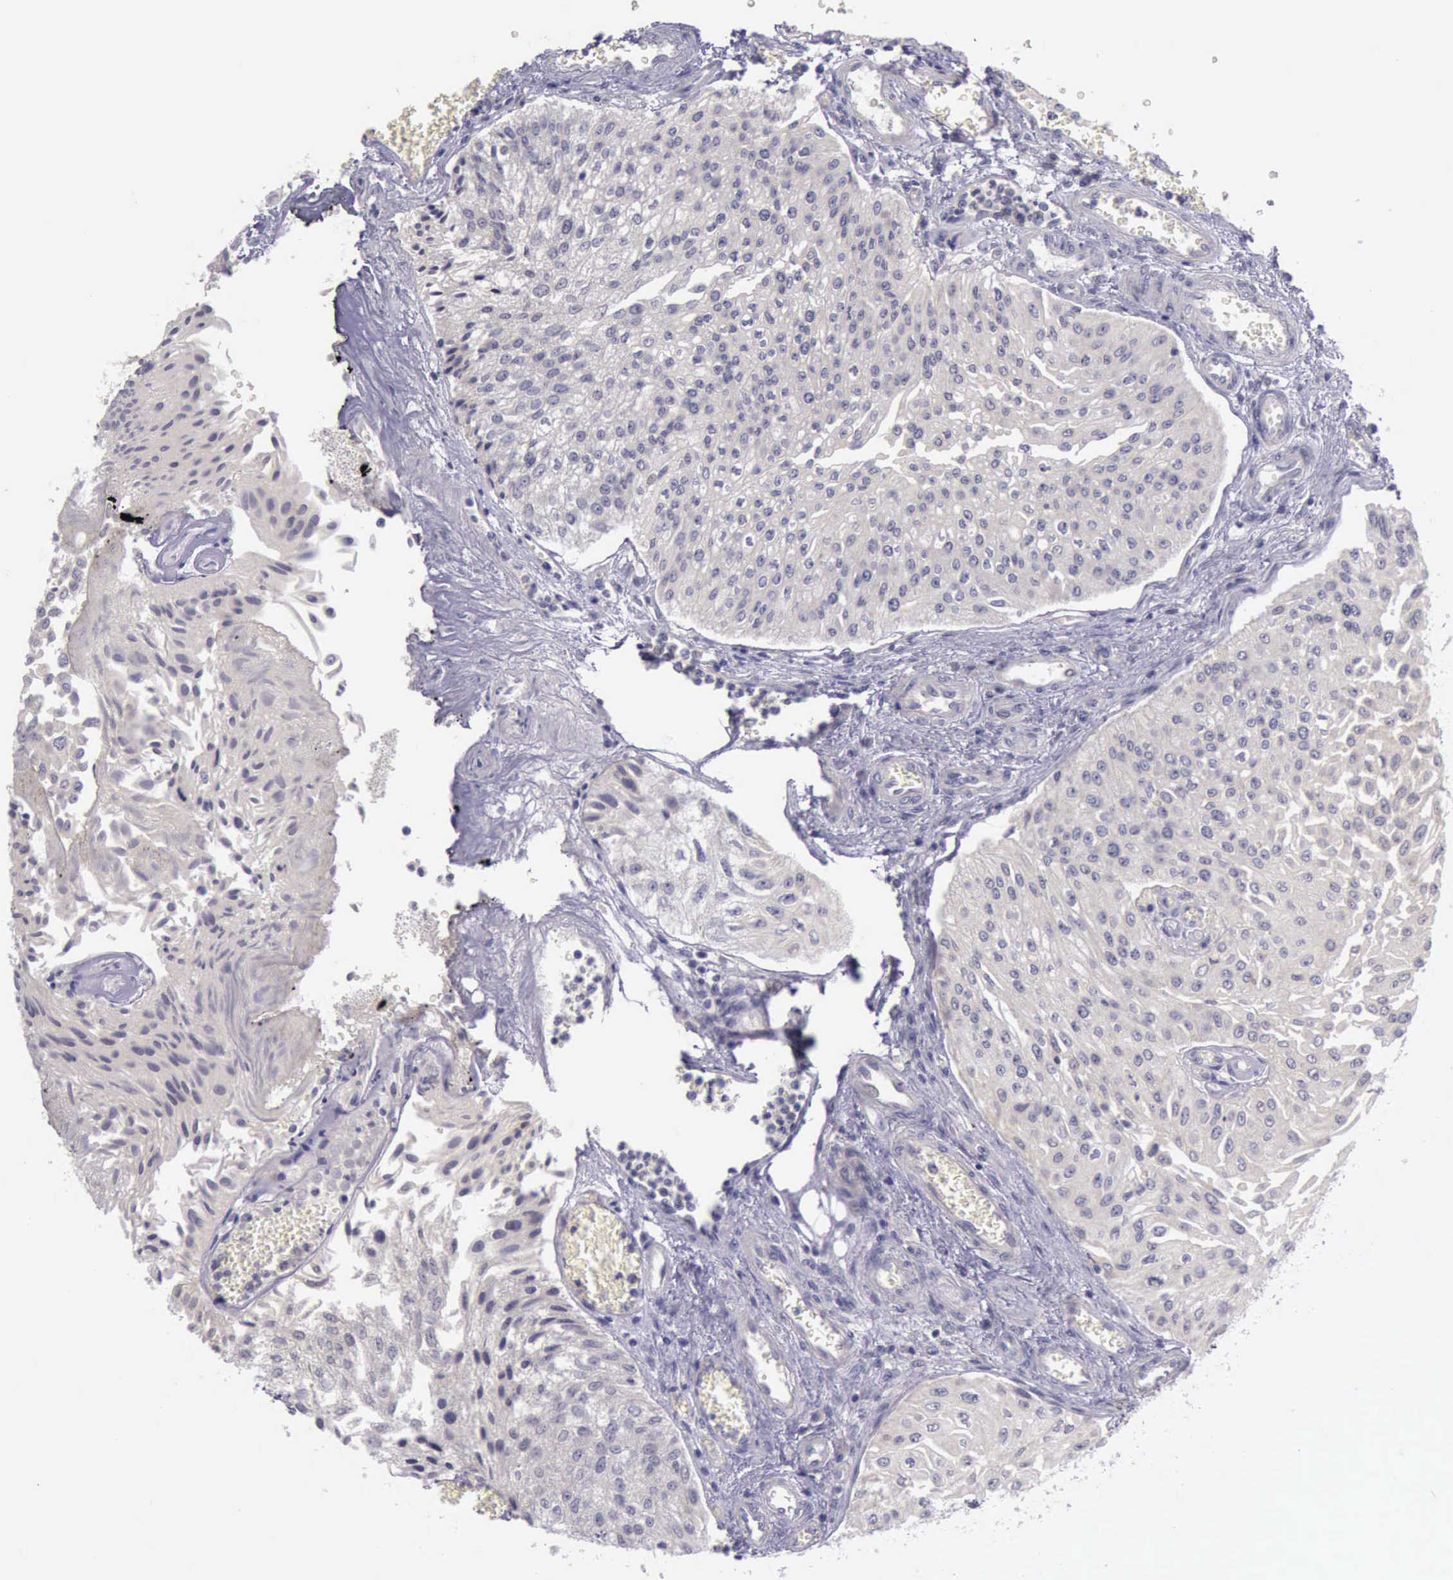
{"staining": {"intensity": "negative", "quantity": "none", "location": "none"}, "tissue": "urothelial cancer", "cell_type": "Tumor cells", "image_type": "cancer", "snomed": [{"axis": "morphology", "description": "Urothelial carcinoma, Low grade"}, {"axis": "topography", "description": "Urinary bladder"}], "caption": "Immunohistochemistry photomicrograph of neoplastic tissue: urothelial carcinoma (low-grade) stained with DAB (3,3'-diaminobenzidine) demonstrates no significant protein expression in tumor cells.", "gene": "ARNT2", "patient": {"sex": "male", "age": 86}}